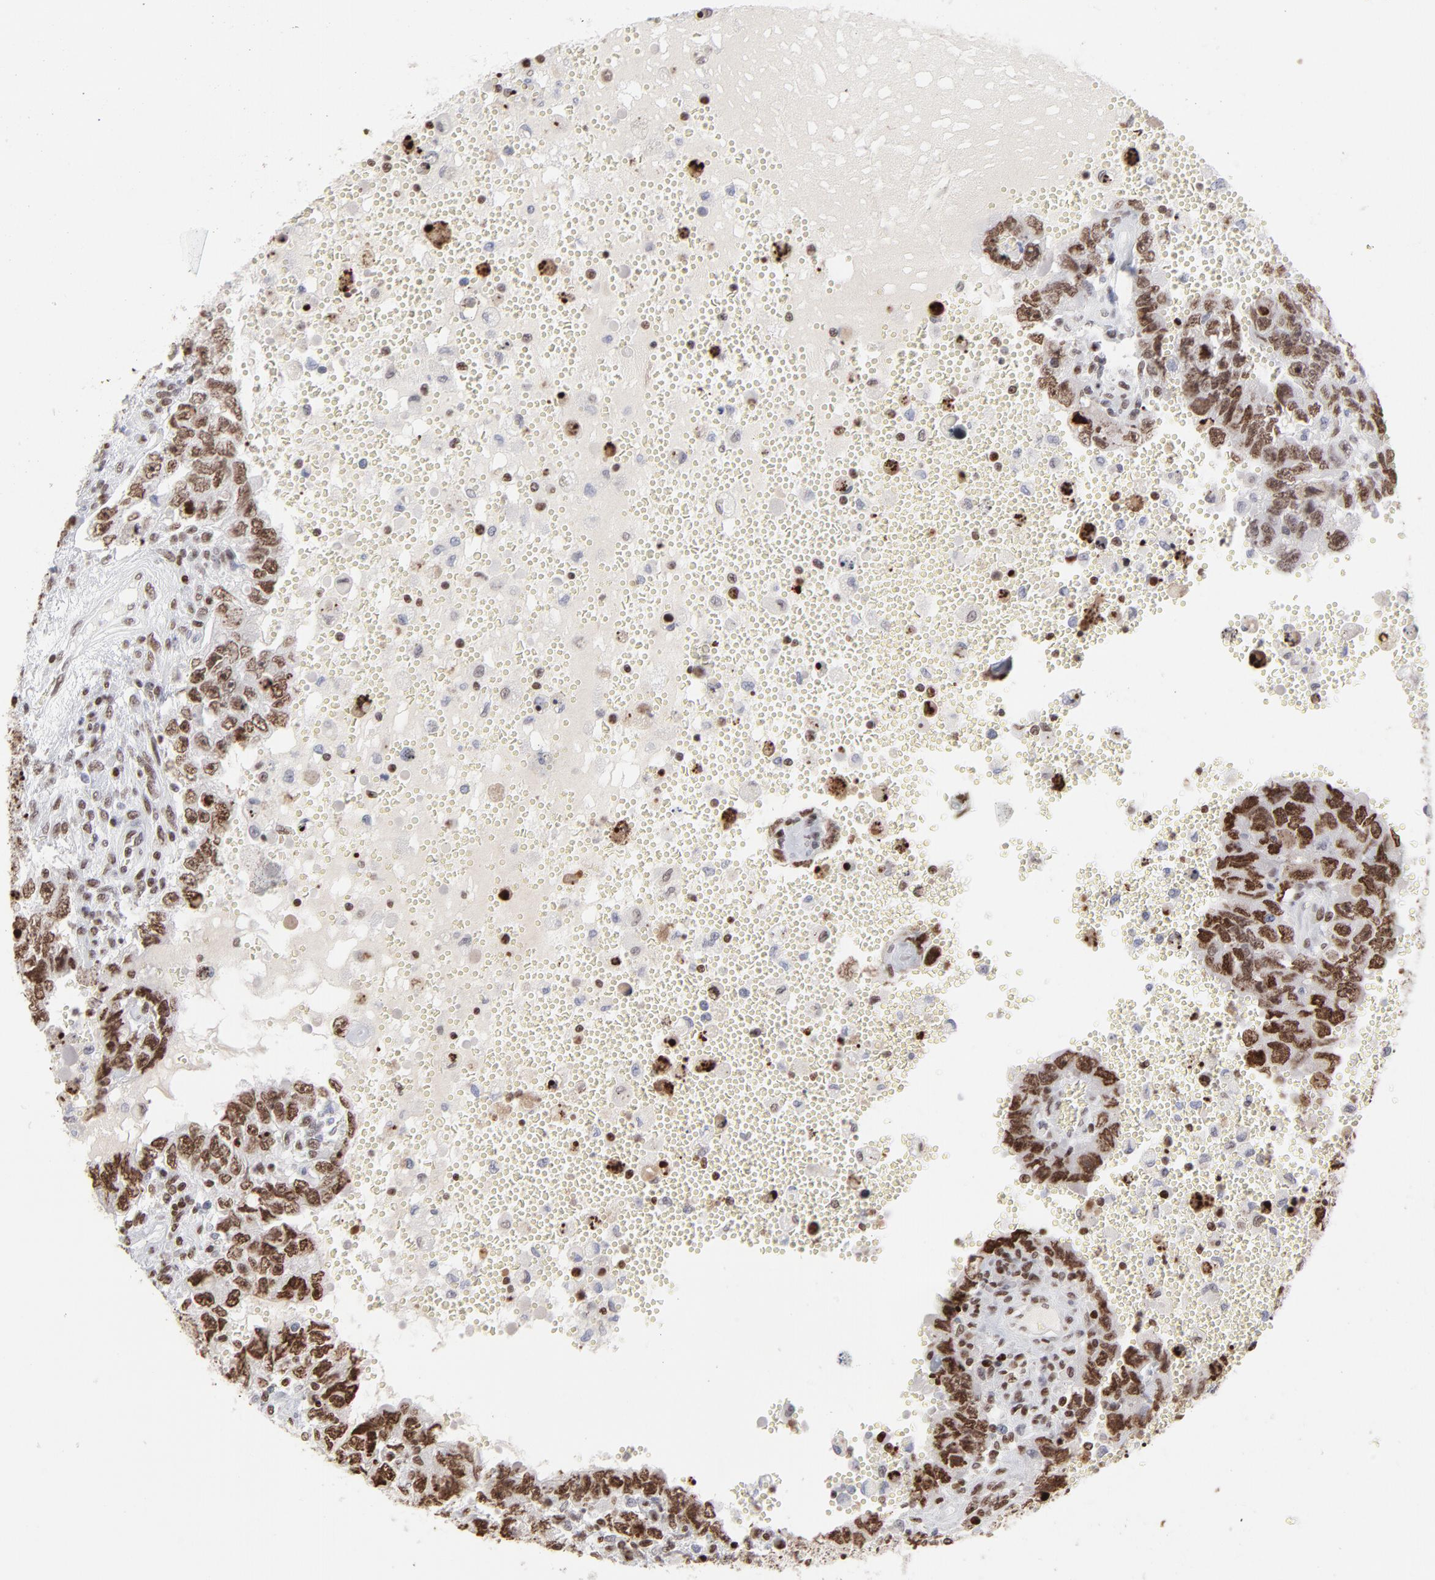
{"staining": {"intensity": "strong", "quantity": ">75%", "location": "nuclear"}, "tissue": "testis cancer", "cell_type": "Tumor cells", "image_type": "cancer", "snomed": [{"axis": "morphology", "description": "Carcinoma, Embryonal, NOS"}, {"axis": "topography", "description": "Testis"}], "caption": "The immunohistochemical stain highlights strong nuclear expression in tumor cells of testis embryonal carcinoma tissue.", "gene": "PARP1", "patient": {"sex": "male", "age": 26}}